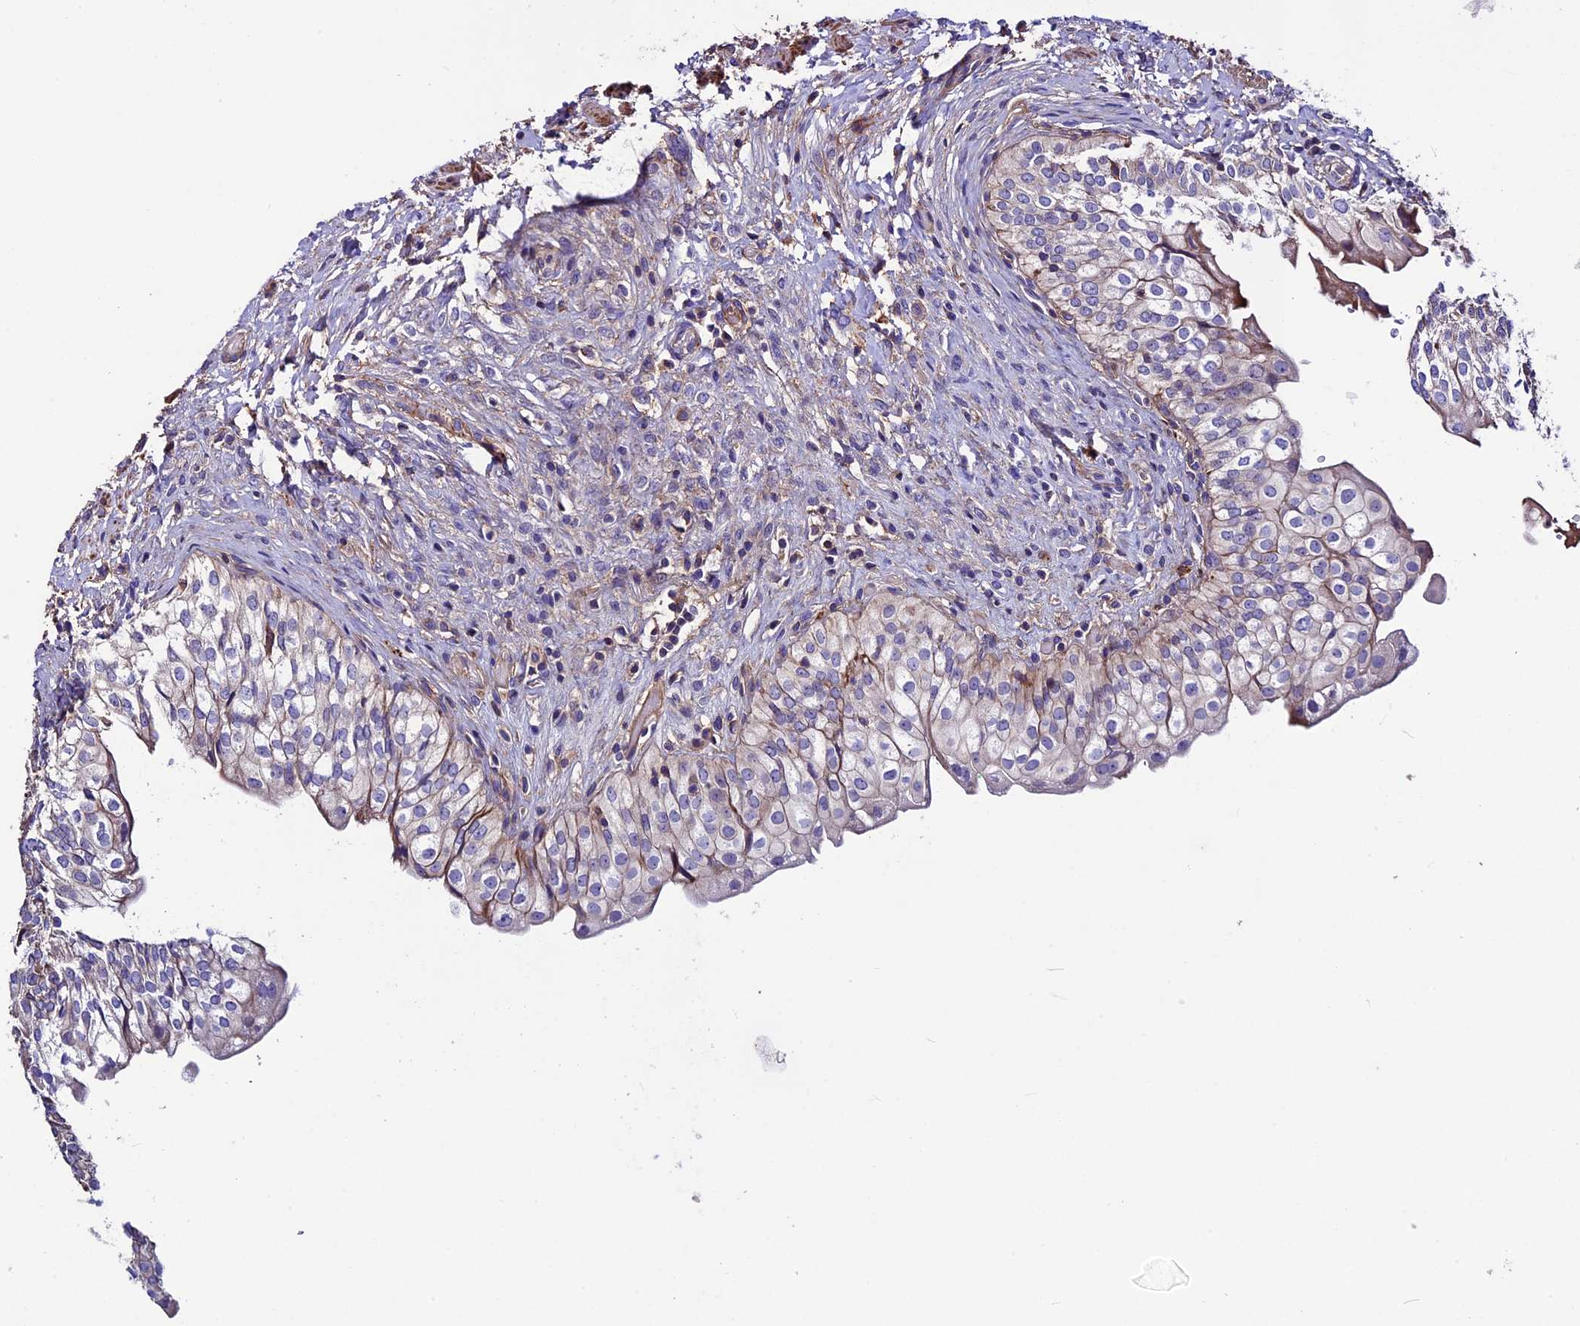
{"staining": {"intensity": "weak", "quantity": "<25%", "location": "cytoplasmic/membranous"}, "tissue": "urinary bladder", "cell_type": "Urothelial cells", "image_type": "normal", "snomed": [{"axis": "morphology", "description": "Normal tissue, NOS"}, {"axis": "topography", "description": "Urinary bladder"}], "caption": "Immunohistochemistry photomicrograph of benign urinary bladder: urinary bladder stained with DAB (3,3'-diaminobenzidine) shows no significant protein expression in urothelial cells. (DAB immunohistochemistry (IHC) visualized using brightfield microscopy, high magnification).", "gene": "EVA1B", "patient": {"sex": "male", "age": 55}}